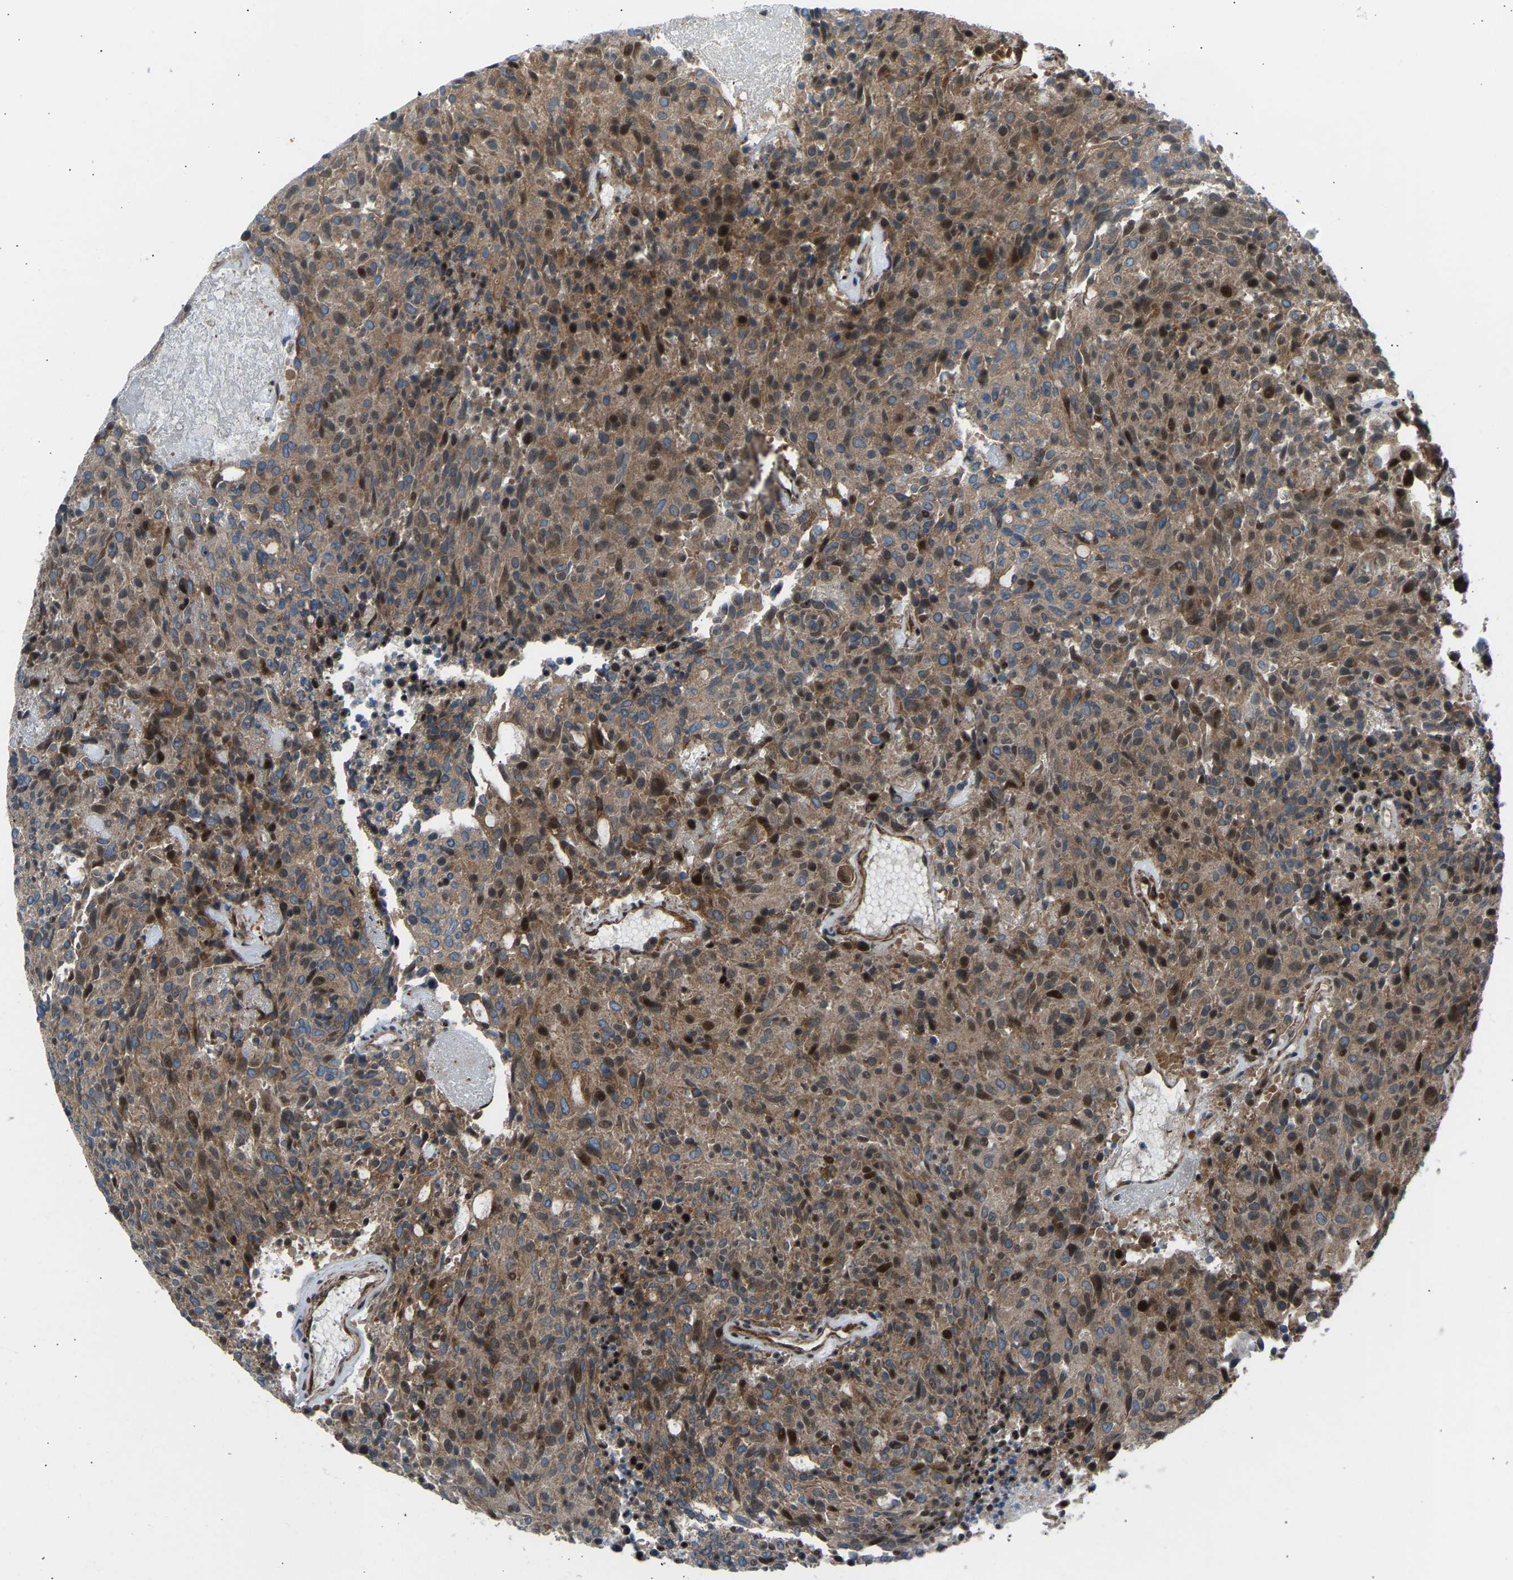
{"staining": {"intensity": "moderate", "quantity": ">75%", "location": "cytoplasmic/membranous"}, "tissue": "carcinoid", "cell_type": "Tumor cells", "image_type": "cancer", "snomed": [{"axis": "morphology", "description": "Carcinoid, malignant, NOS"}, {"axis": "topography", "description": "Pancreas"}], "caption": "Immunohistochemical staining of carcinoid reveals medium levels of moderate cytoplasmic/membranous expression in about >75% of tumor cells.", "gene": "VPS41", "patient": {"sex": "female", "age": 54}}